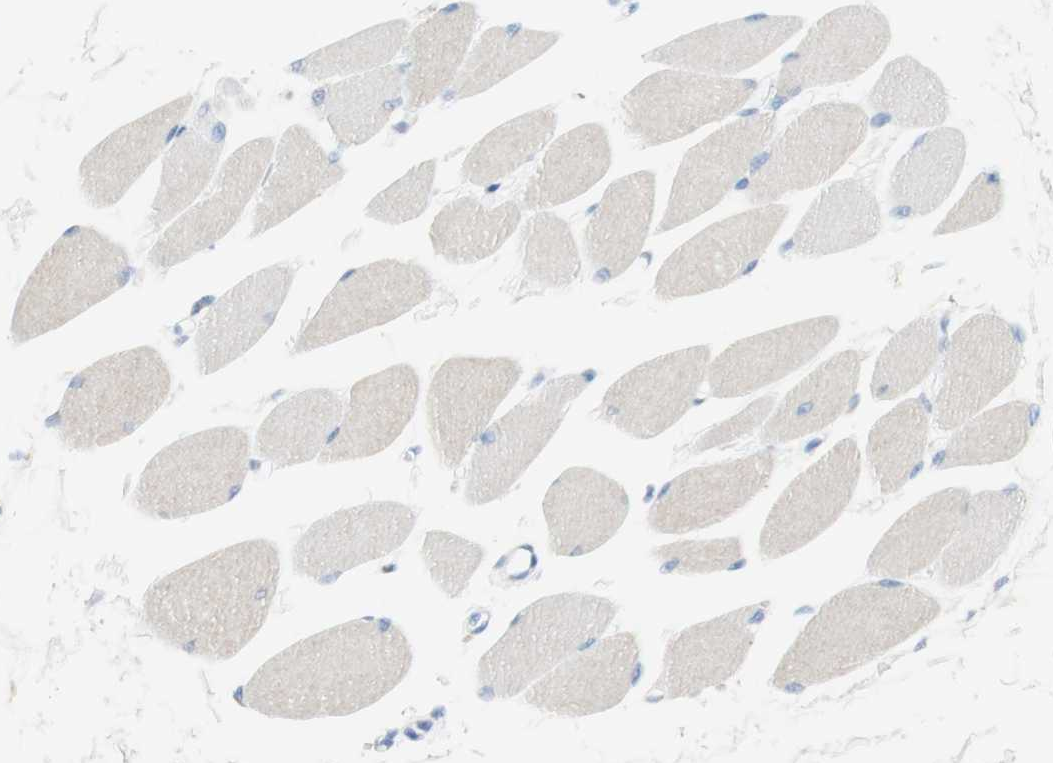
{"staining": {"intensity": "weak", "quantity": ">75%", "location": "cytoplasmic/membranous"}, "tissue": "skeletal muscle", "cell_type": "Myocytes", "image_type": "normal", "snomed": [{"axis": "morphology", "description": "Normal tissue, NOS"}, {"axis": "topography", "description": "Skeletal muscle"}, {"axis": "topography", "description": "Oral tissue"}, {"axis": "topography", "description": "Peripheral nerve tissue"}], "caption": "Brown immunohistochemical staining in unremarkable skeletal muscle reveals weak cytoplasmic/membranous positivity in approximately >75% of myocytes.", "gene": "MANEA", "patient": {"sex": "female", "age": 84}}